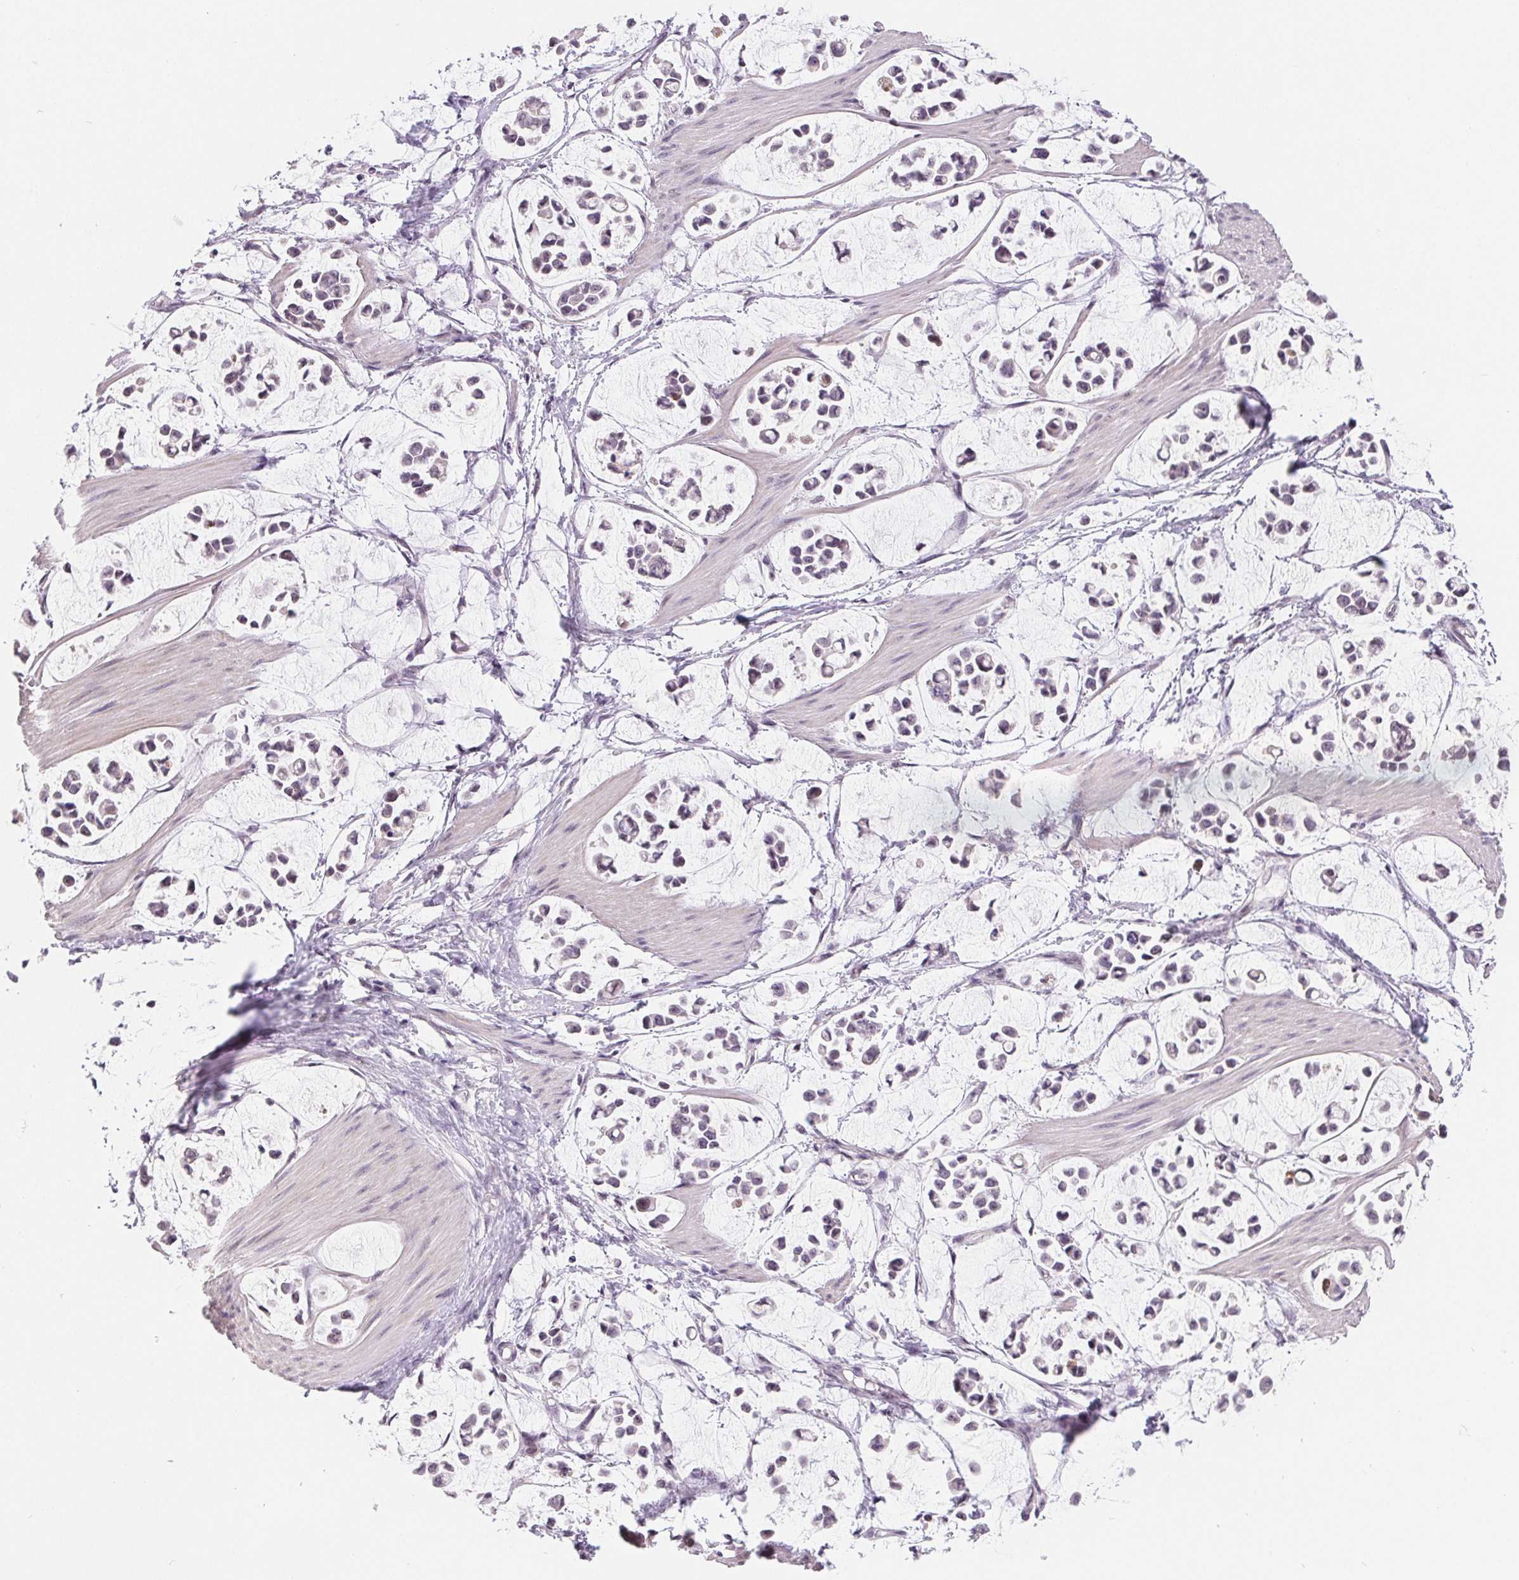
{"staining": {"intensity": "moderate", "quantity": "<25%", "location": "nuclear"}, "tissue": "stomach cancer", "cell_type": "Tumor cells", "image_type": "cancer", "snomed": [{"axis": "morphology", "description": "Adenocarcinoma, NOS"}, {"axis": "topography", "description": "Stomach"}], "caption": "IHC of stomach cancer shows low levels of moderate nuclear staining in about <25% of tumor cells.", "gene": "LCA5L", "patient": {"sex": "male", "age": 82}}